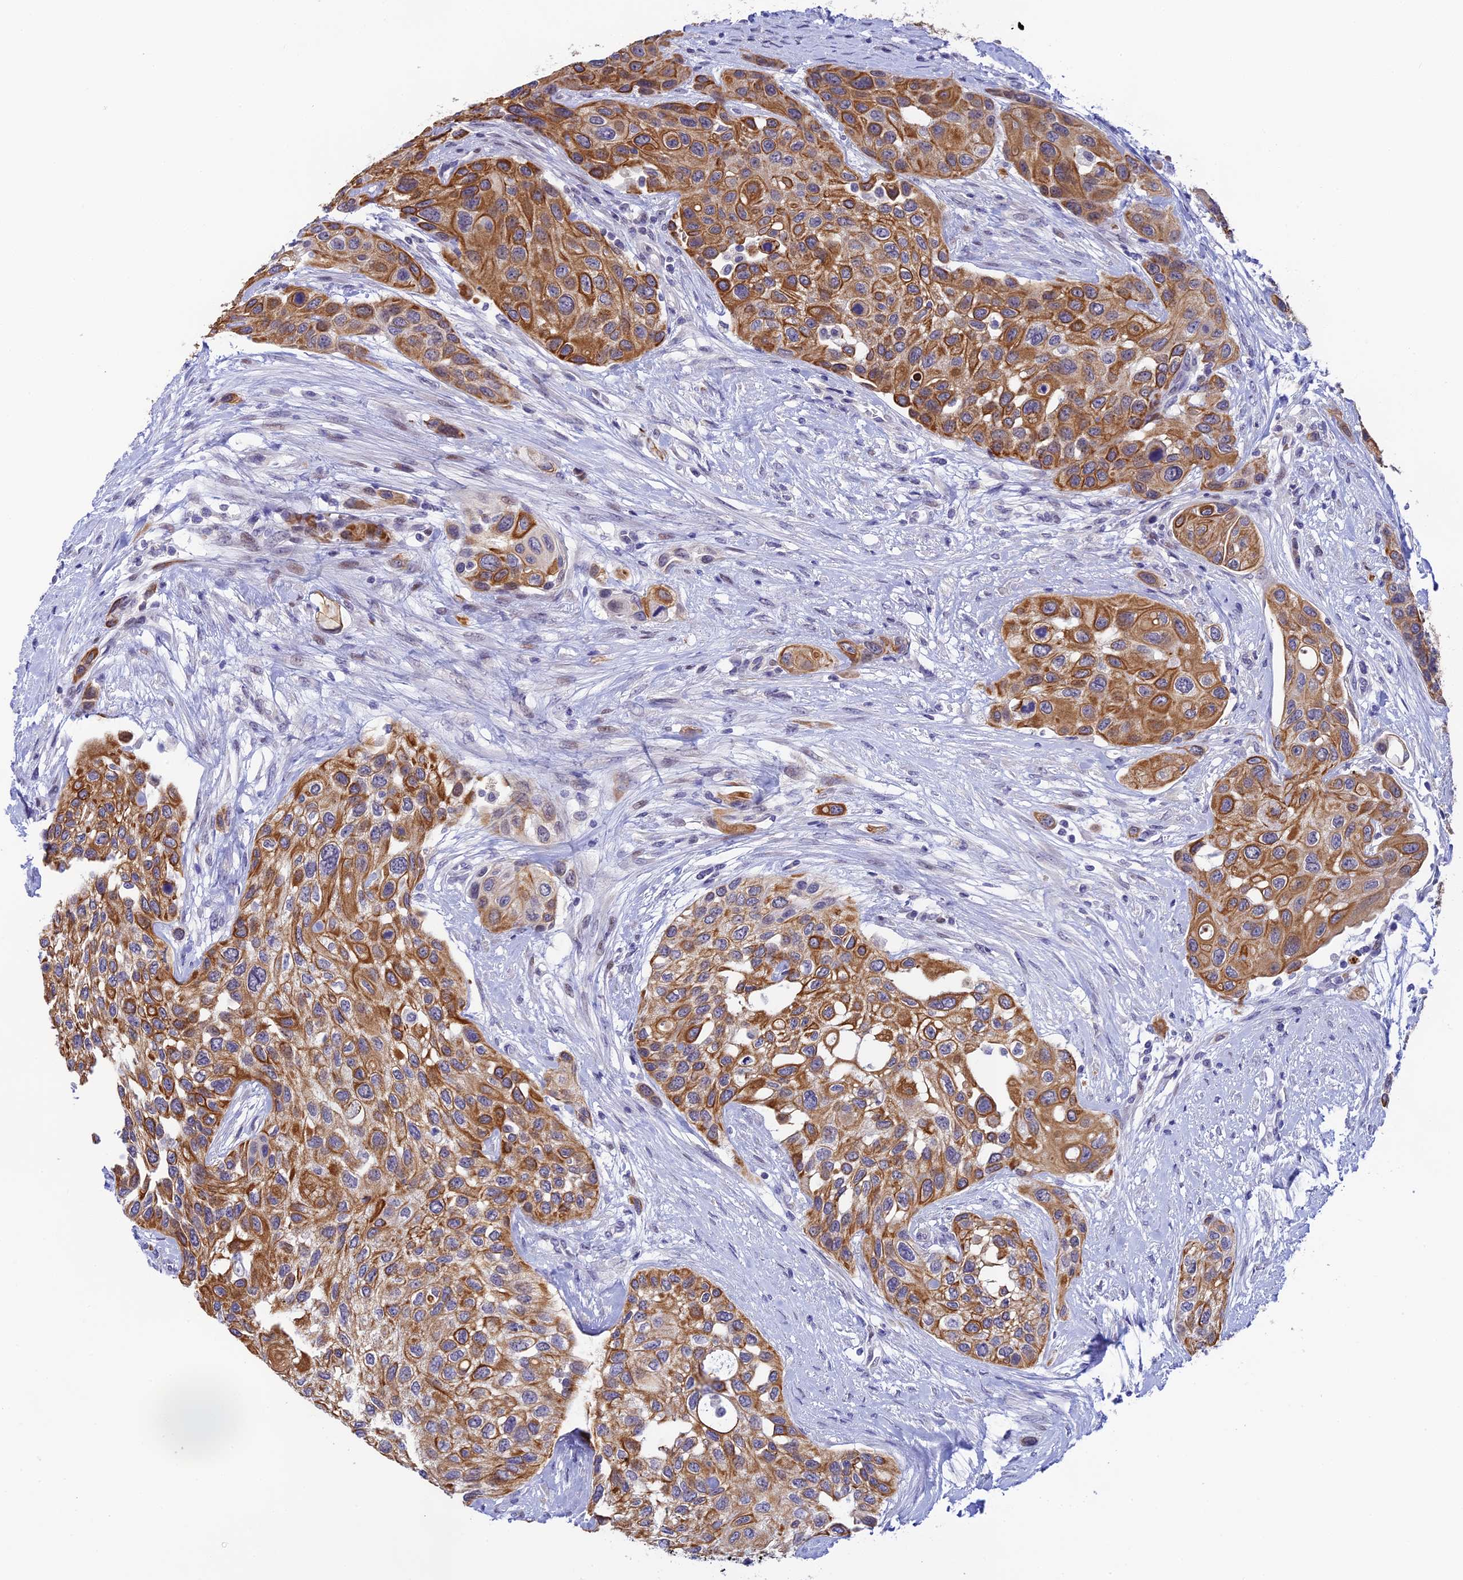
{"staining": {"intensity": "moderate", "quantity": ">75%", "location": "cytoplasmic/membranous"}, "tissue": "urothelial cancer", "cell_type": "Tumor cells", "image_type": "cancer", "snomed": [{"axis": "morphology", "description": "Normal tissue, NOS"}, {"axis": "morphology", "description": "Urothelial carcinoma, High grade"}, {"axis": "topography", "description": "Vascular tissue"}, {"axis": "topography", "description": "Urinary bladder"}], "caption": "This is a photomicrograph of IHC staining of high-grade urothelial carcinoma, which shows moderate positivity in the cytoplasmic/membranous of tumor cells.", "gene": "RASGEF1B", "patient": {"sex": "female", "age": 56}}